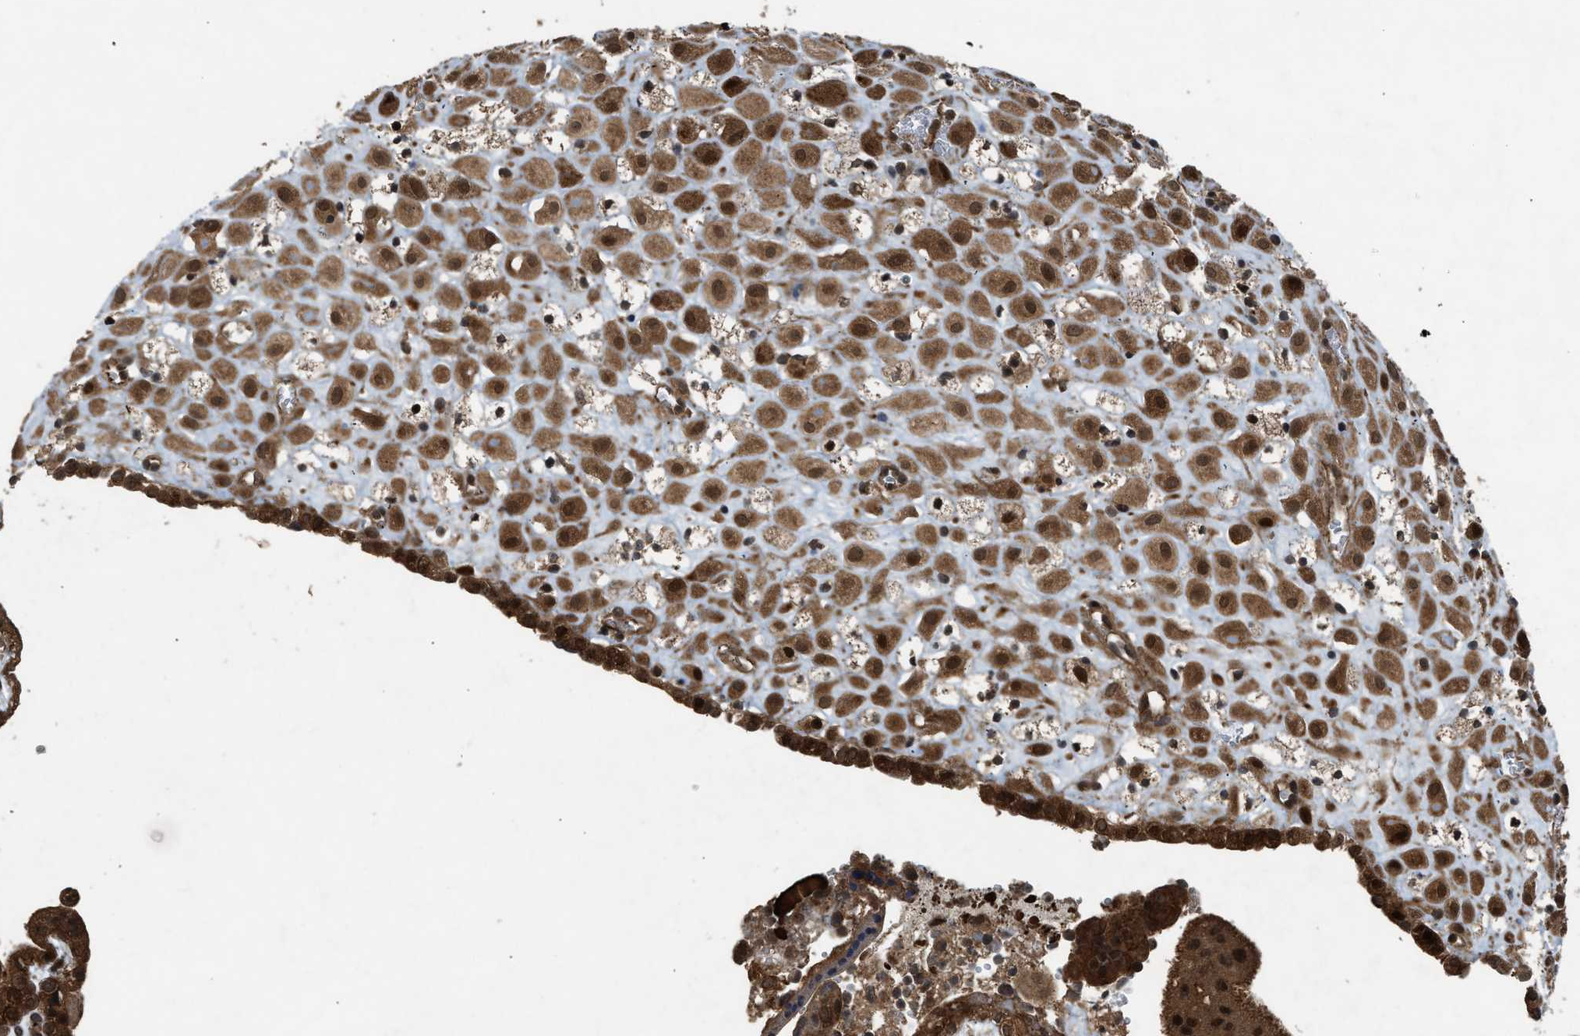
{"staining": {"intensity": "strong", "quantity": ">75%", "location": "cytoplasmic/membranous,nuclear"}, "tissue": "placenta", "cell_type": "Decidual cells", "image_type": "normal", "snomed": [{"axis": "morphology", "description": "Normal tissue, NOS"}, {"axis": "topography", "description": "Placenta"}], "caption": "Immunohistochemistry histopathology image of unremarkable placenta: human placenta stained using immunohistochemistry displays high levels of strong protein expression localized specifically in the cytoplasmic/membranous,nuclear of decidual cells, appearing as a cytoplasmic/membranous,nuclear brown color.", "gene": "TXNL1", "patient": {"sex": "female", "age": 18}}